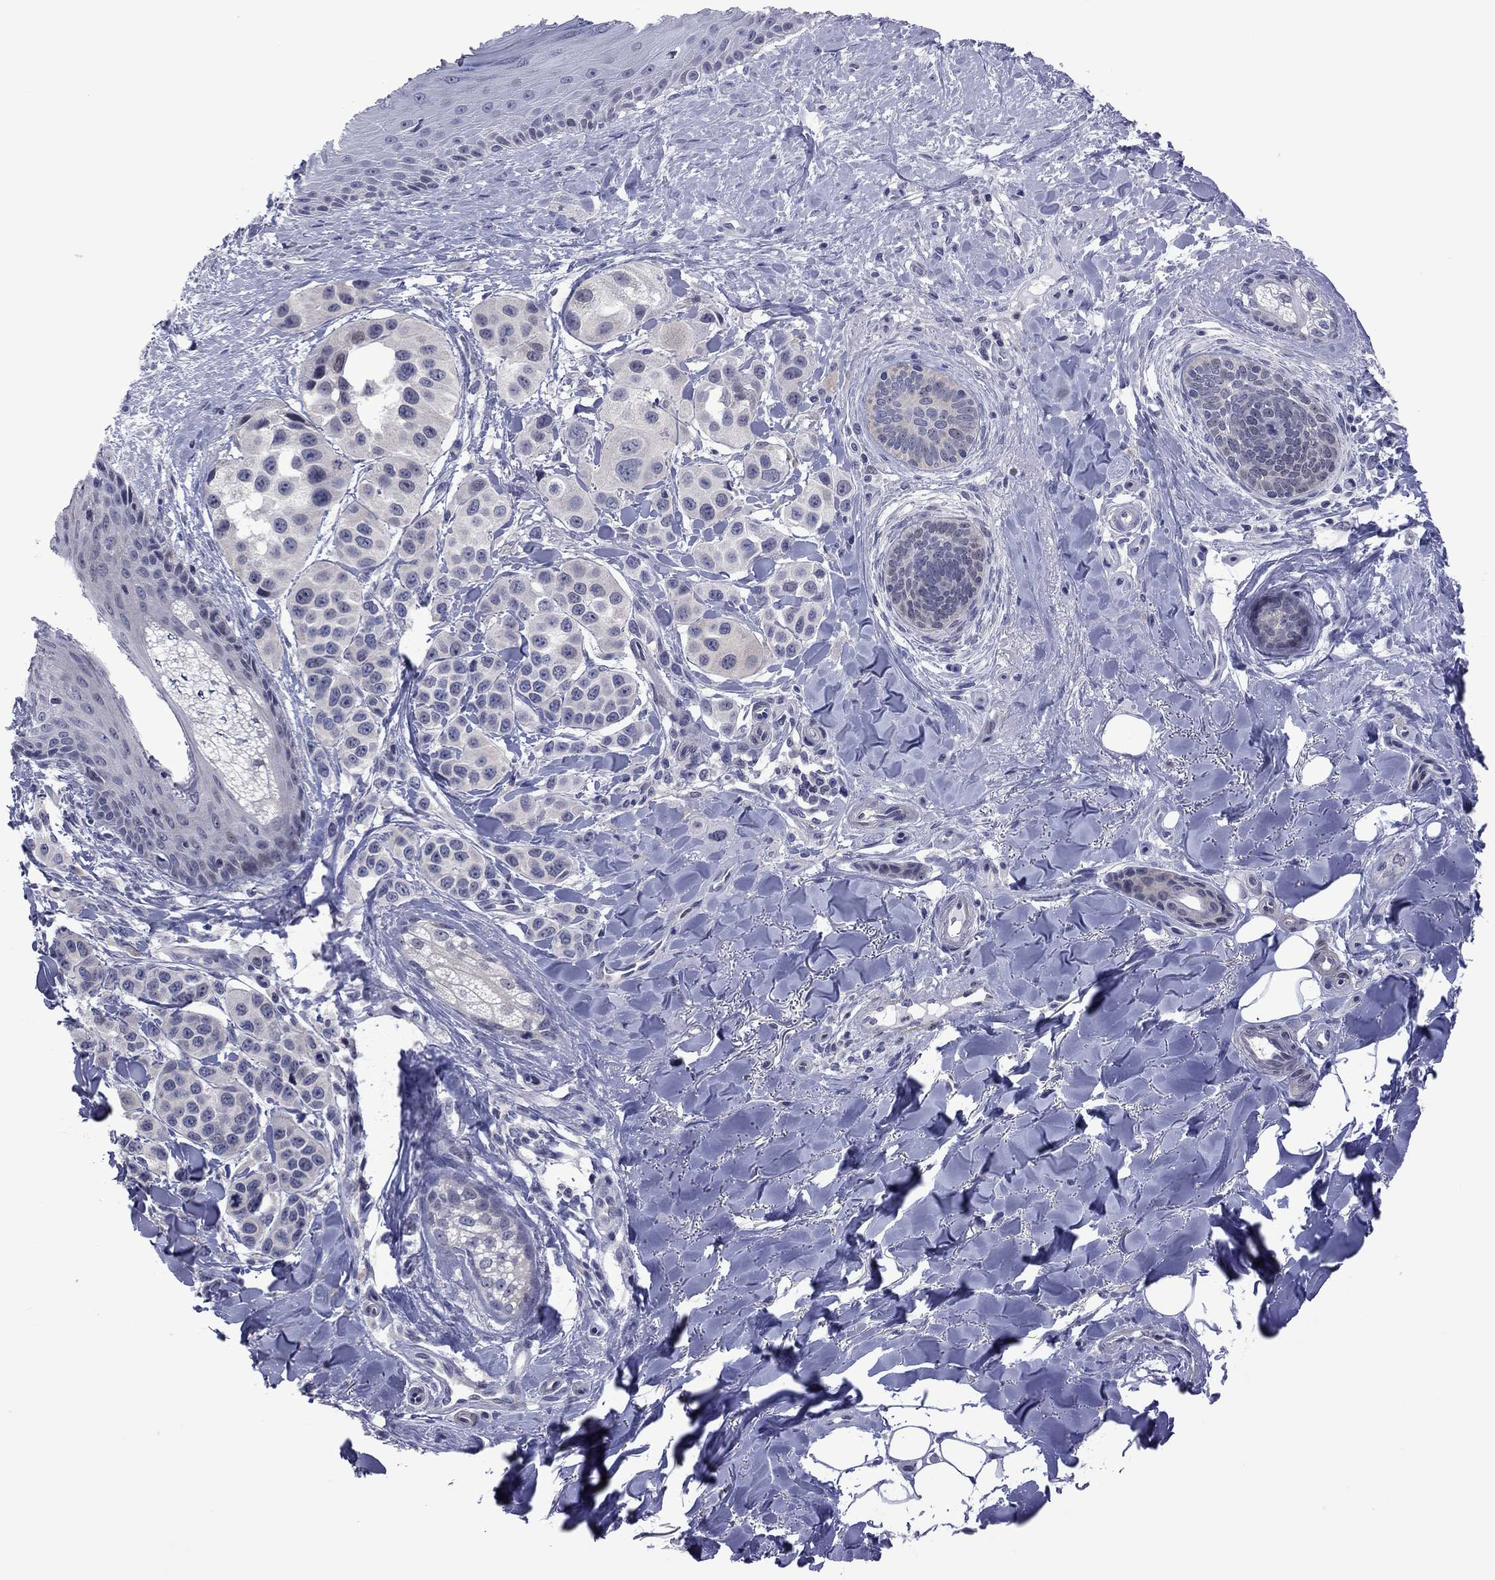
{"staining": {"intensity": "negative", "quantity": "none", "location": "none"}, "tissue": "melanoma", "cell_type": "Tumor cells", "image_type": "cancer", "snomed": [{"axis": "morphology", "description": "Malignant melanoma, NOS"}, {"axis": "topography", "description": "Skin"}], "caption": "High magnification brightfield microscopy of melanoma stained with DAB (brown) and counterstained with hematoxylin (blue): tumor cells show no significant positivity.", "gene": "POU5F2", "patient": {"sex": "male", "age": 57}}